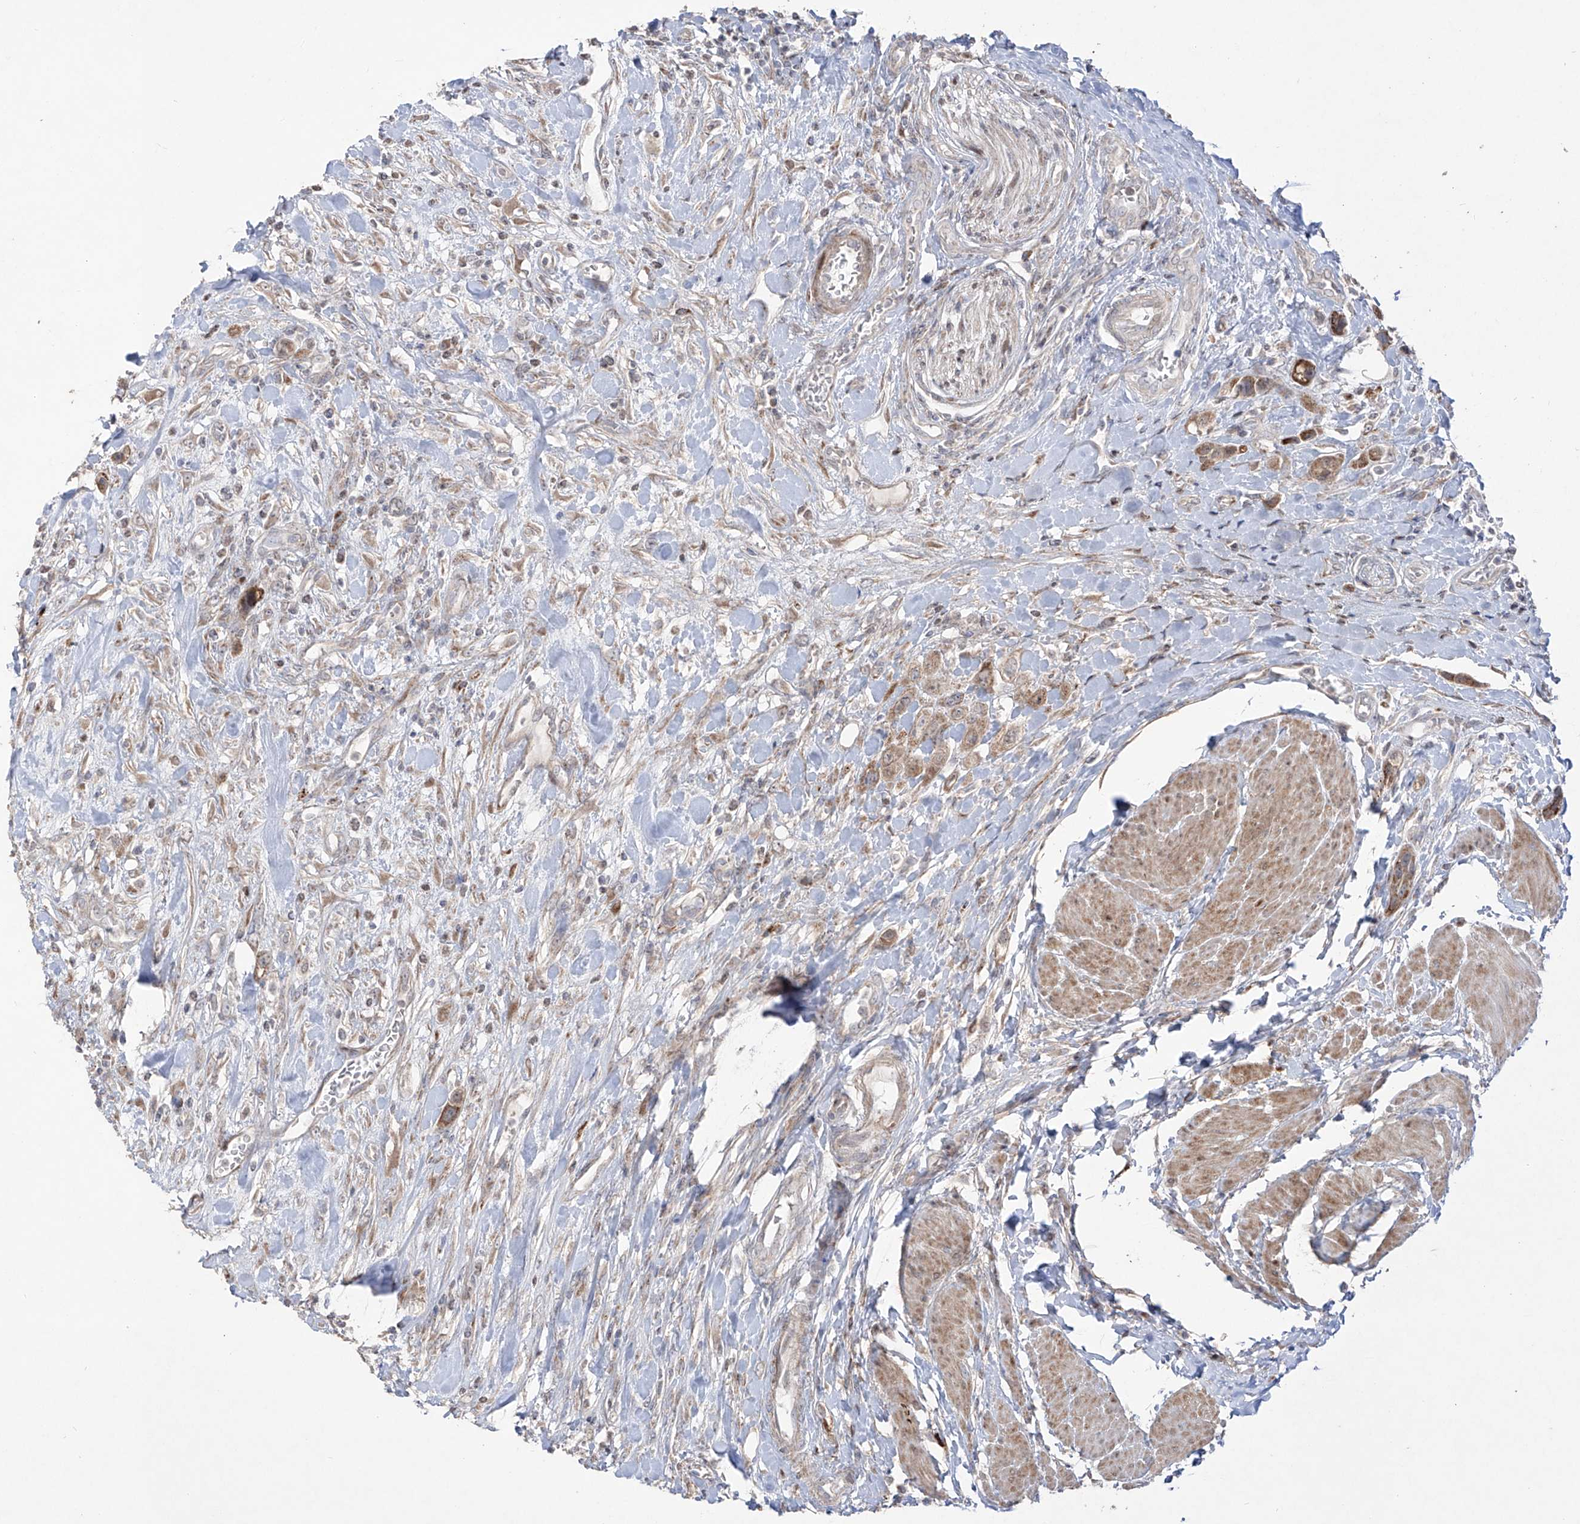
{"staining": {"intensity": "moderate", "quantity": ">75%", "location": "cytoplasmic/membranous"}, "tissue": "urothelial cancer", "cell_type": "Tumor cells", "image_type": "cancer", "snomed": [{"axis": "morphology", "description": "Urothelial carcinoma, High grade"}, {"axis": "topography", "description": "Urinary bladder"}], "caption": "This is an image of IHC staining of urothelial cancer, which shows moderate positivity in the cytoplasmic/membranous of tumor cells.", "gene": "YKT6", "patient": {"sex": "male", "age": 50}}